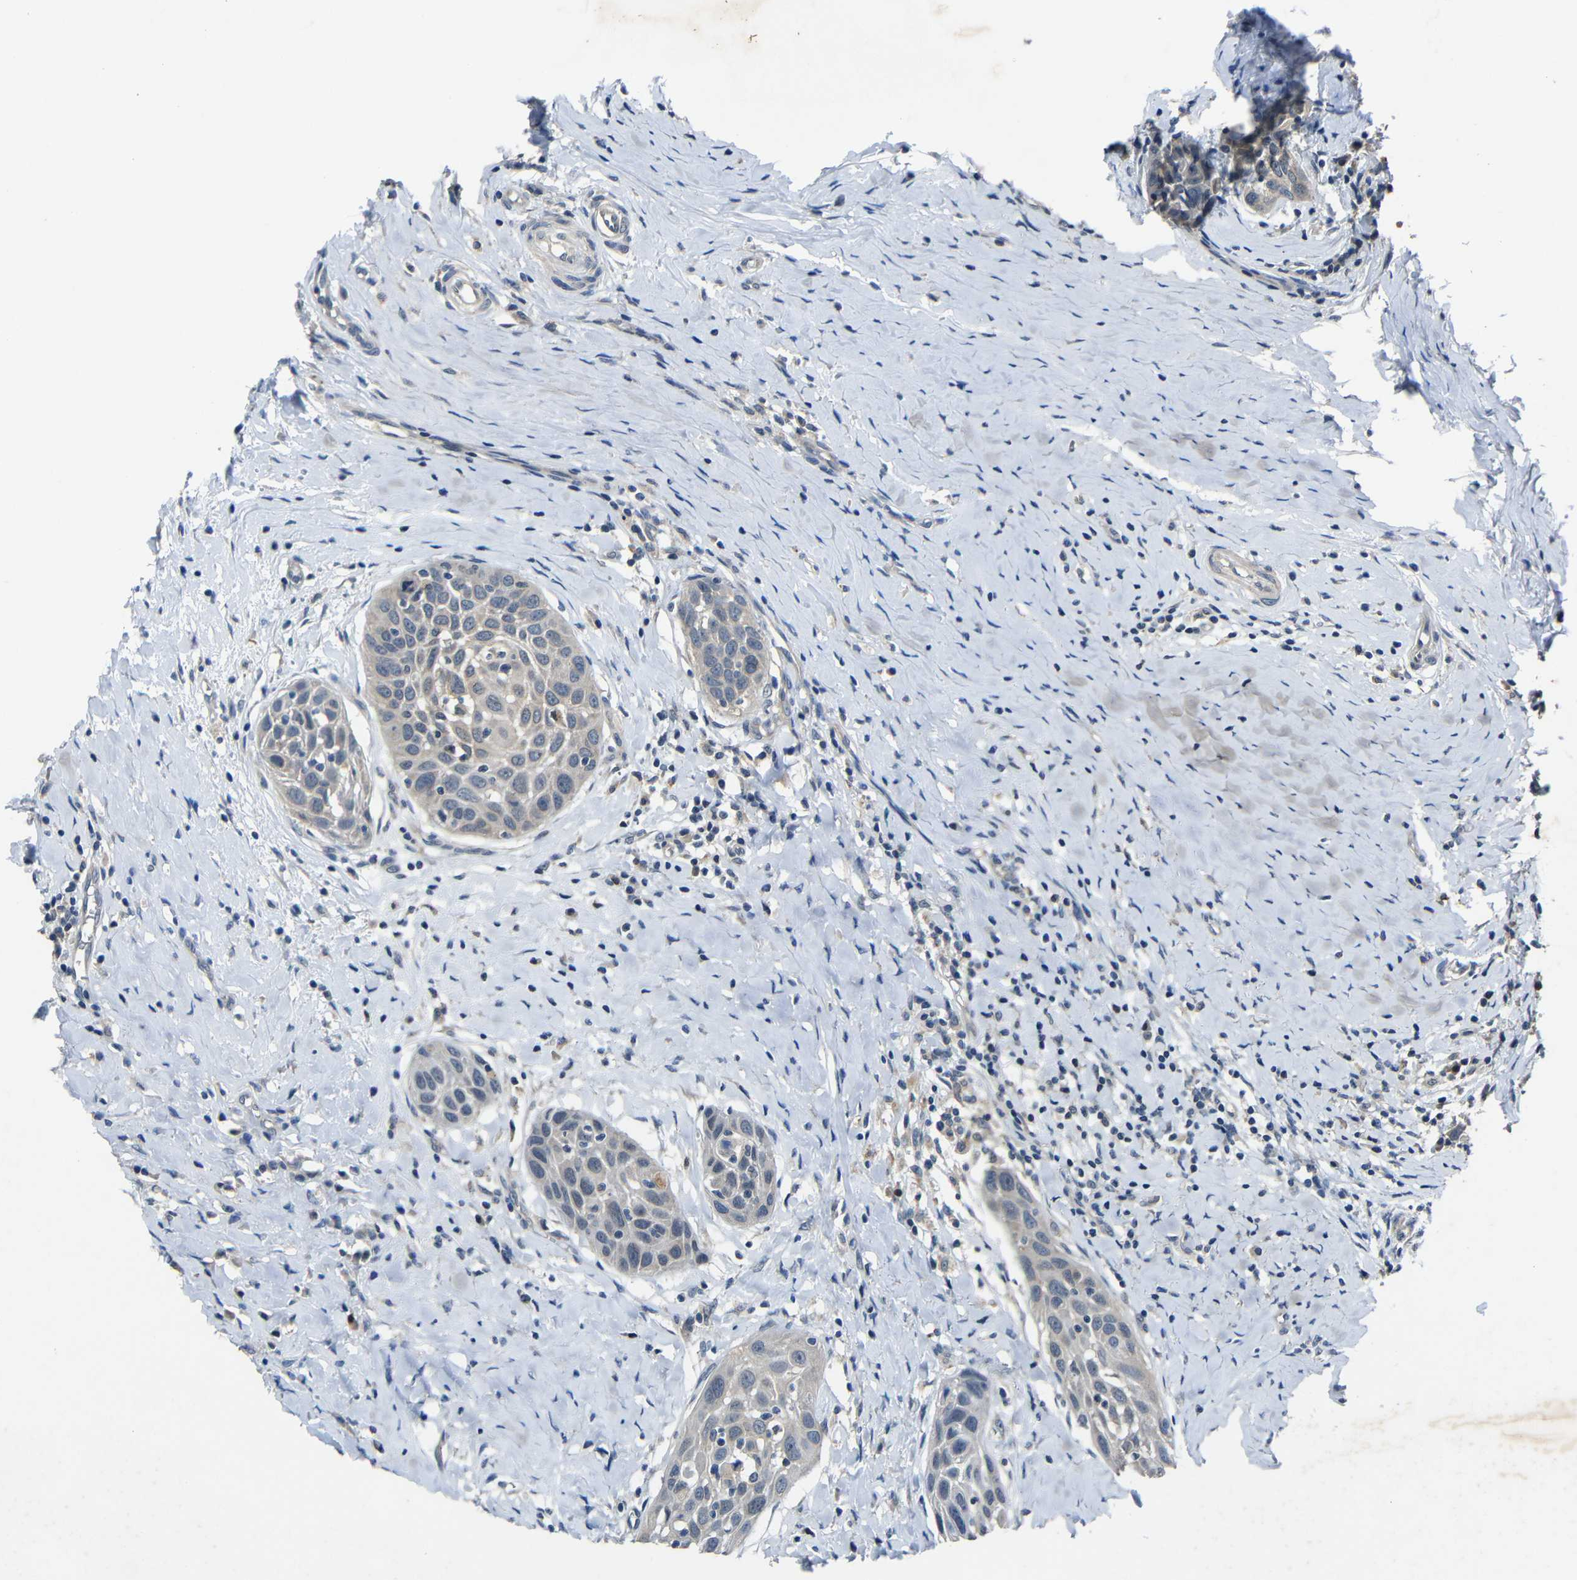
{"staining": {"intensity": "negative", "quantity": "none", "location": "none"}, "tissue": "head and neck cancer", "cell_type": "Tumor cells", "image_type": "cancer", "snomed": [{"axis": "morphology", "description": "Normal tissue, NOS"}, {"axis": "morphology", "description": "Squamous cell carcinoma, NOS"}, {"axis": "topography", "description": "Oral tissue"}, {"axis": "topography", "description": "Head-Neck"}], "caption": "Immunohistochemistry (IHC) of head and neck squamous cell carcinoma displays no expression in tumor cells.", "gene": "C6orf89", "patient": {"sex": "female", "age": 50}}